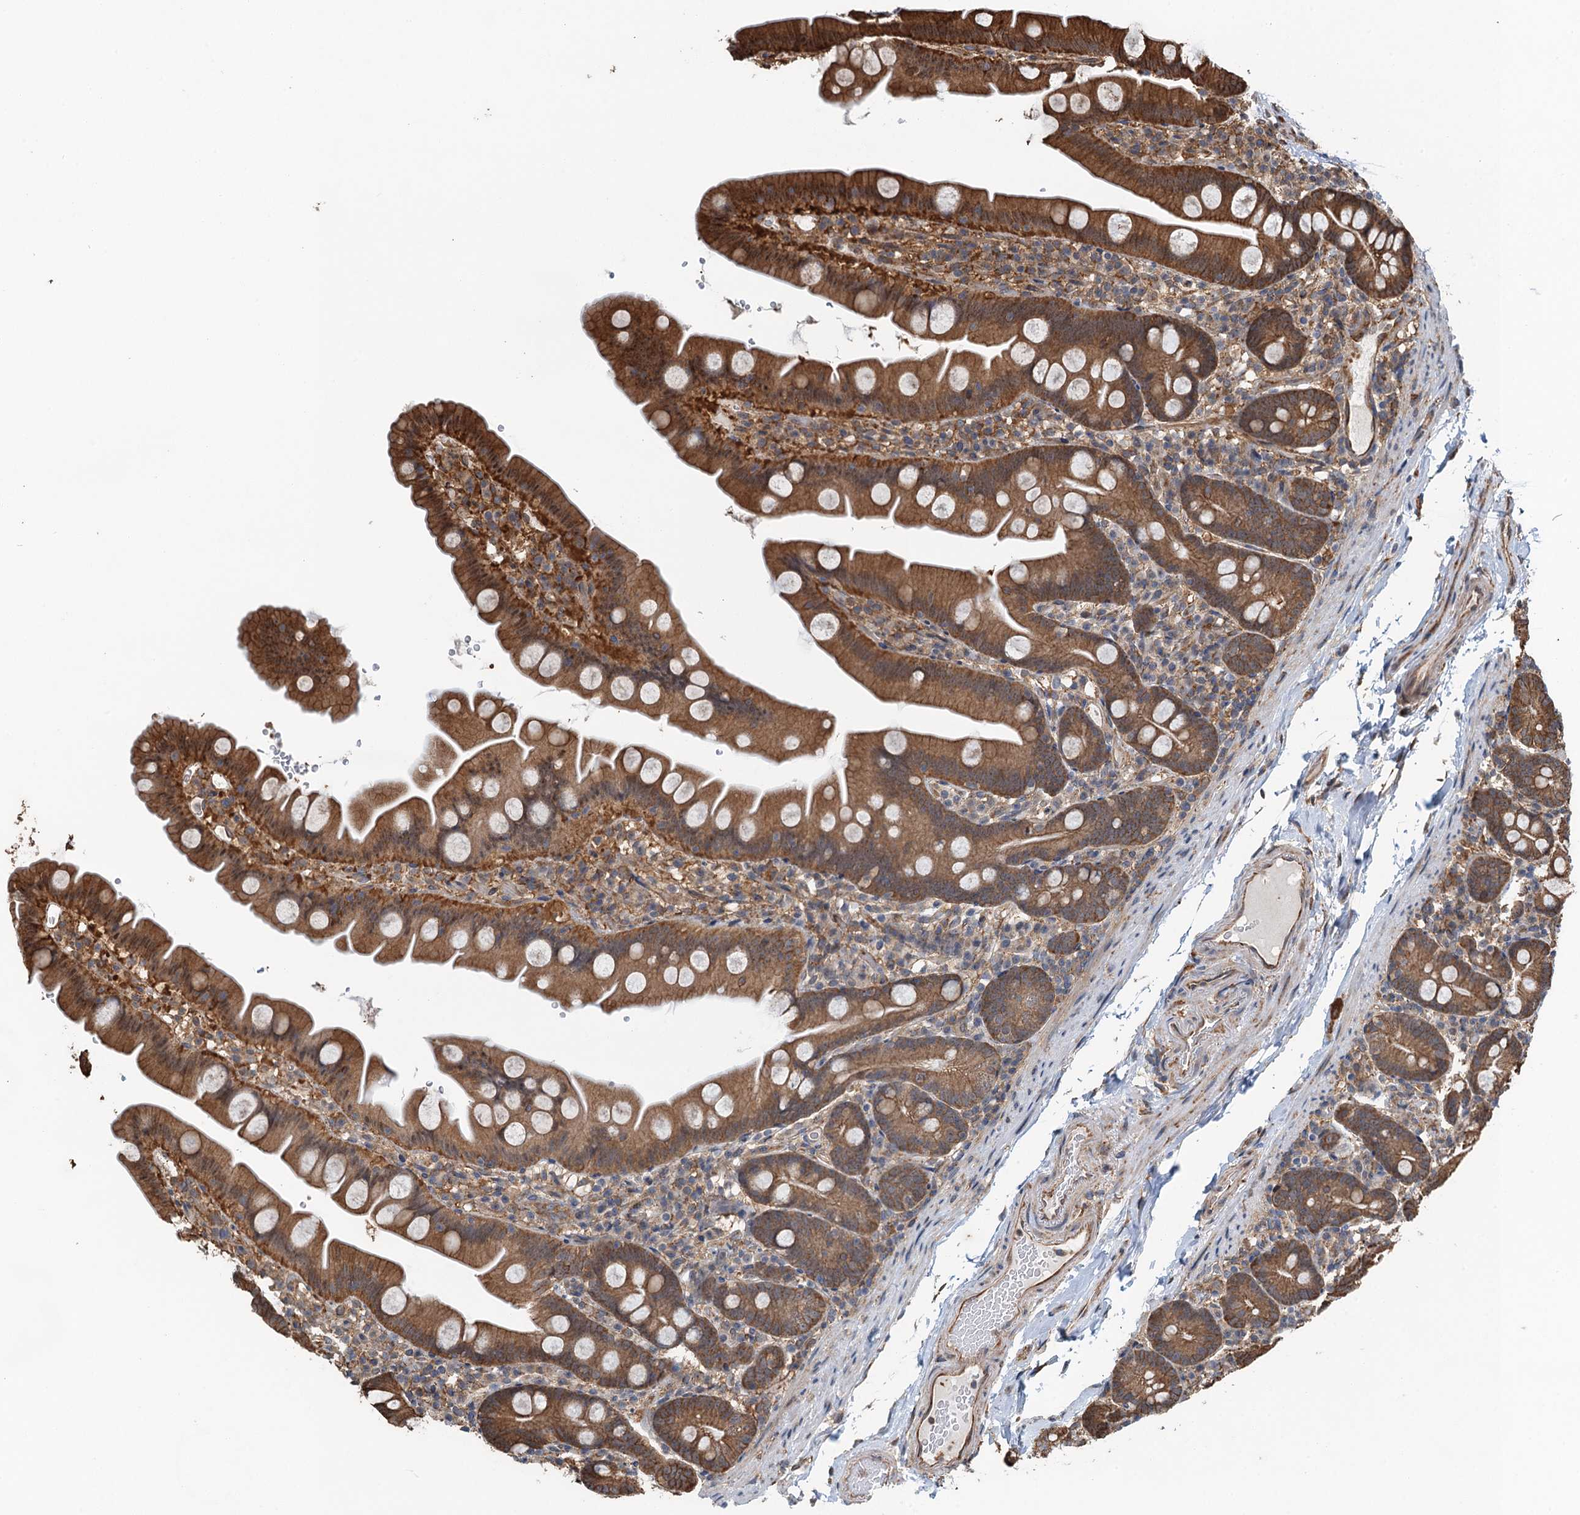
{"staining": {"intensity": "moderate", "quantity": ">75%", "location": "cytoplasmic/membranous"}, "tissue": "small intestine", "cell_type": "Glandular cells", "image_type": "normal", "snomed": [{"axis": "morphology", "description": "Normal tissue, NOS"}, {"axis": "topography", "description": "Small intestine"}], "caption": "IHC (DAB (3,3'-diaminobenzidine)) staining of benign small intestine demonstrates moderate cytoplasmic/membranous protein positivity in about >75% of glandular cells. The protein is shown in brown color, while the nuclei are stained blue.", "gene": "WHAMM", "patient": {"sex": "female", "age": 68}}